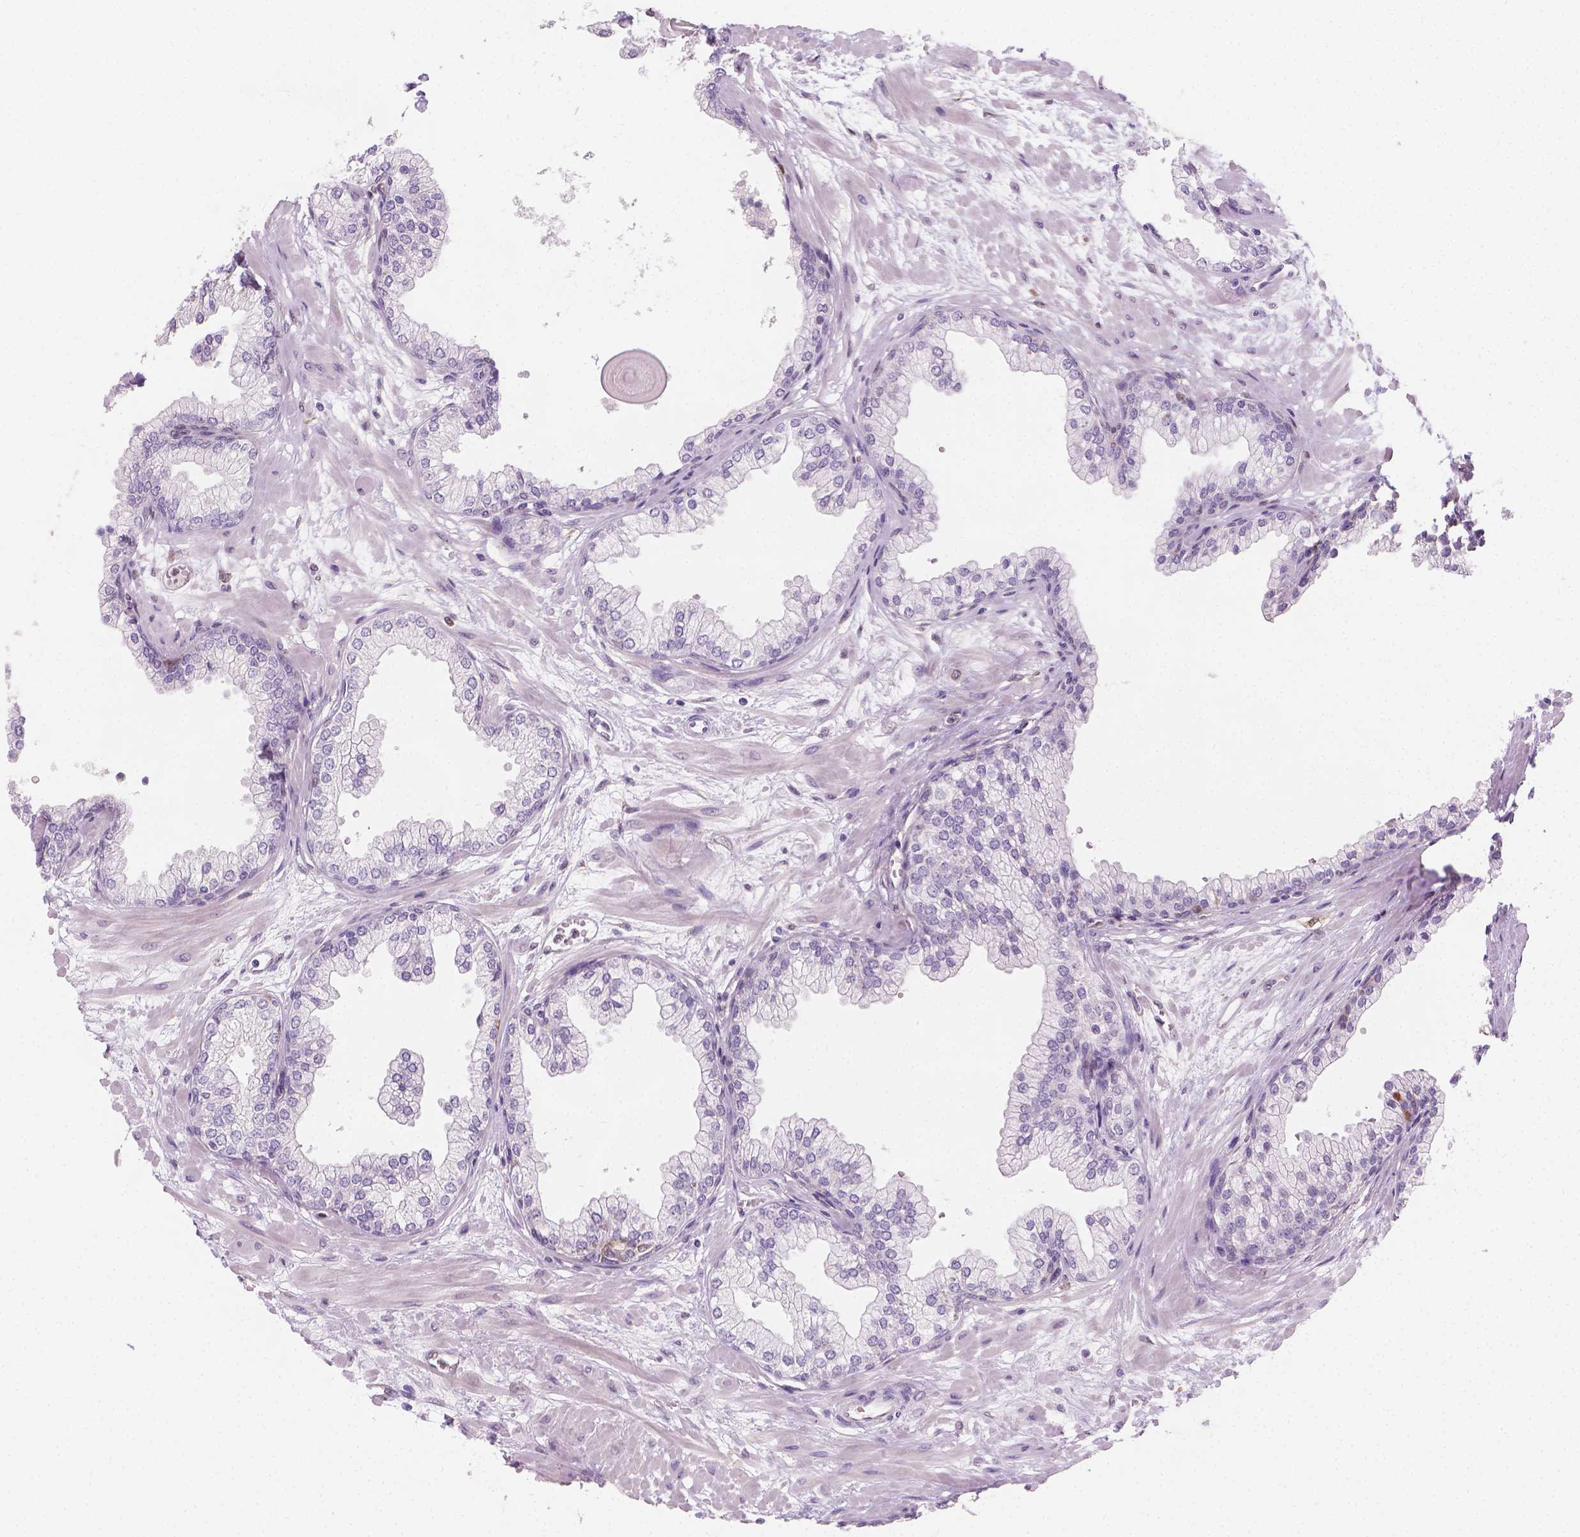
{"staining": {"intensity": "moderate", "quantity": "<25%", "location": "cytoplasmic/membranous,nuclear"}, "tissue": "prostate", "cell_type": "Glandular cells", "image_type": "normal", "snomed": [{"axis": "morphology", "description": "Normal tissue, NOS"}, {"axis": "topography", "description": "Prostate"}, {"axis": "topography", "description": "Peripheral nerve tissue"}], "caption": "This is an image of immunohistochemistry (IHC) staining of unremarkable prostate, which shows moderate positivity in the cytoplasmic/membranous,nuclear of glandular cells.", "gene": "TNFAIP2", "patient": {"sex": "male", "age": 61}}